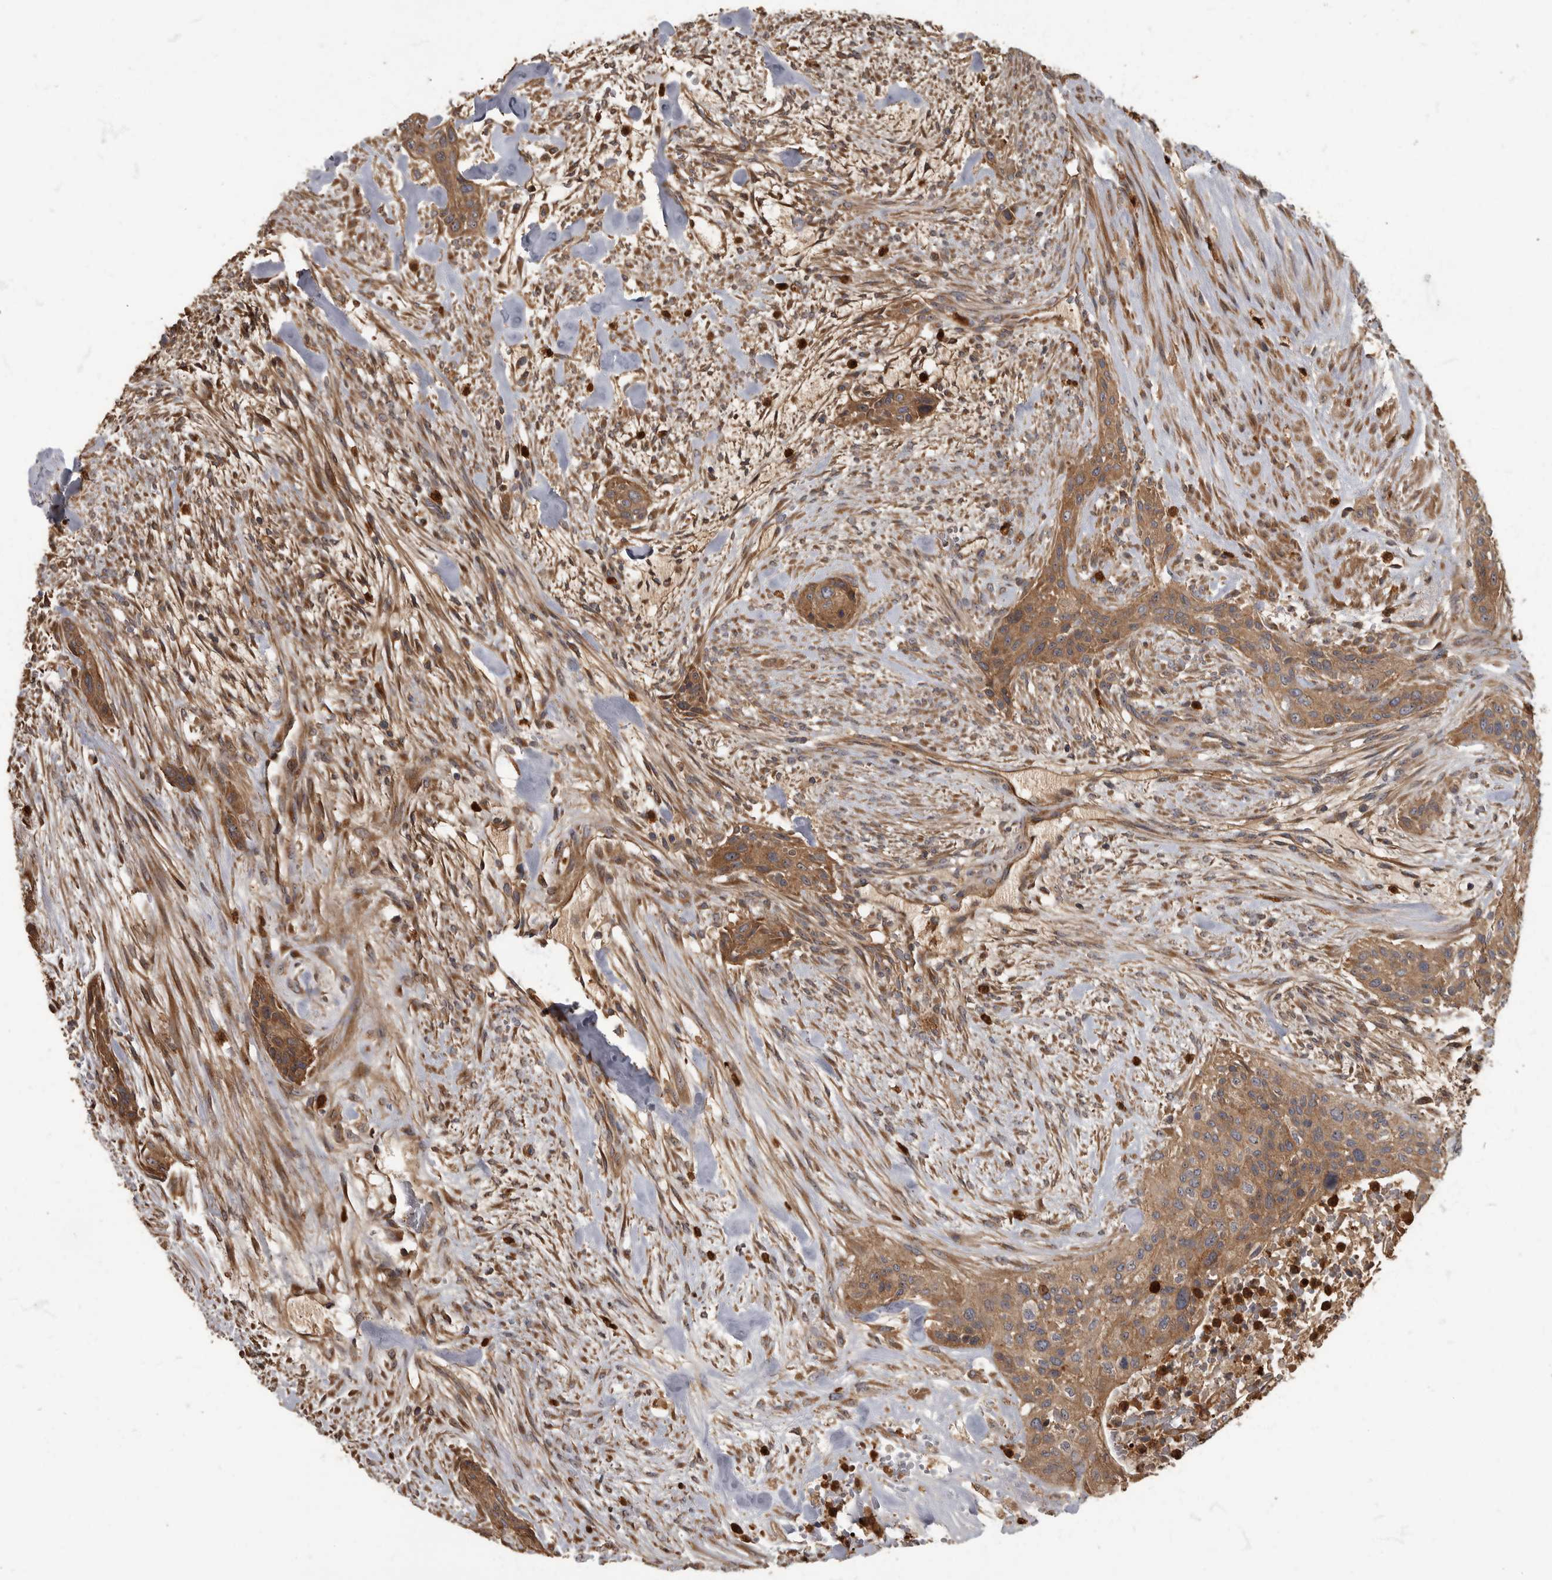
{"staining": {"intensity": "strong", "quantity": ">75%", "location": "cytoplasmic/membranous"}, "tissue": "urothelial cancer", "cell_type": "Tumor cells", "image_type": "cancer", "snomed": [{"axis": "morphology", "description": "Urothelial carcinoma, High grade"}, {"axis": "topography", "description": "Urinary bladder"}], "caption": "A high amount of strong cytoplasmic/membranous positivity is present in about >75% of tumor cells in high-grade urothelial carcinoma tissue. The staining was performed using DAB (3,3'-diaminobenzidine) to visualize the protein expression in brown, while the nuclei were stained in blue with hematoxylin (Magnification: 20x).", "gene": "DAAM1", "patient": {"sex": "male", "age": 35}}